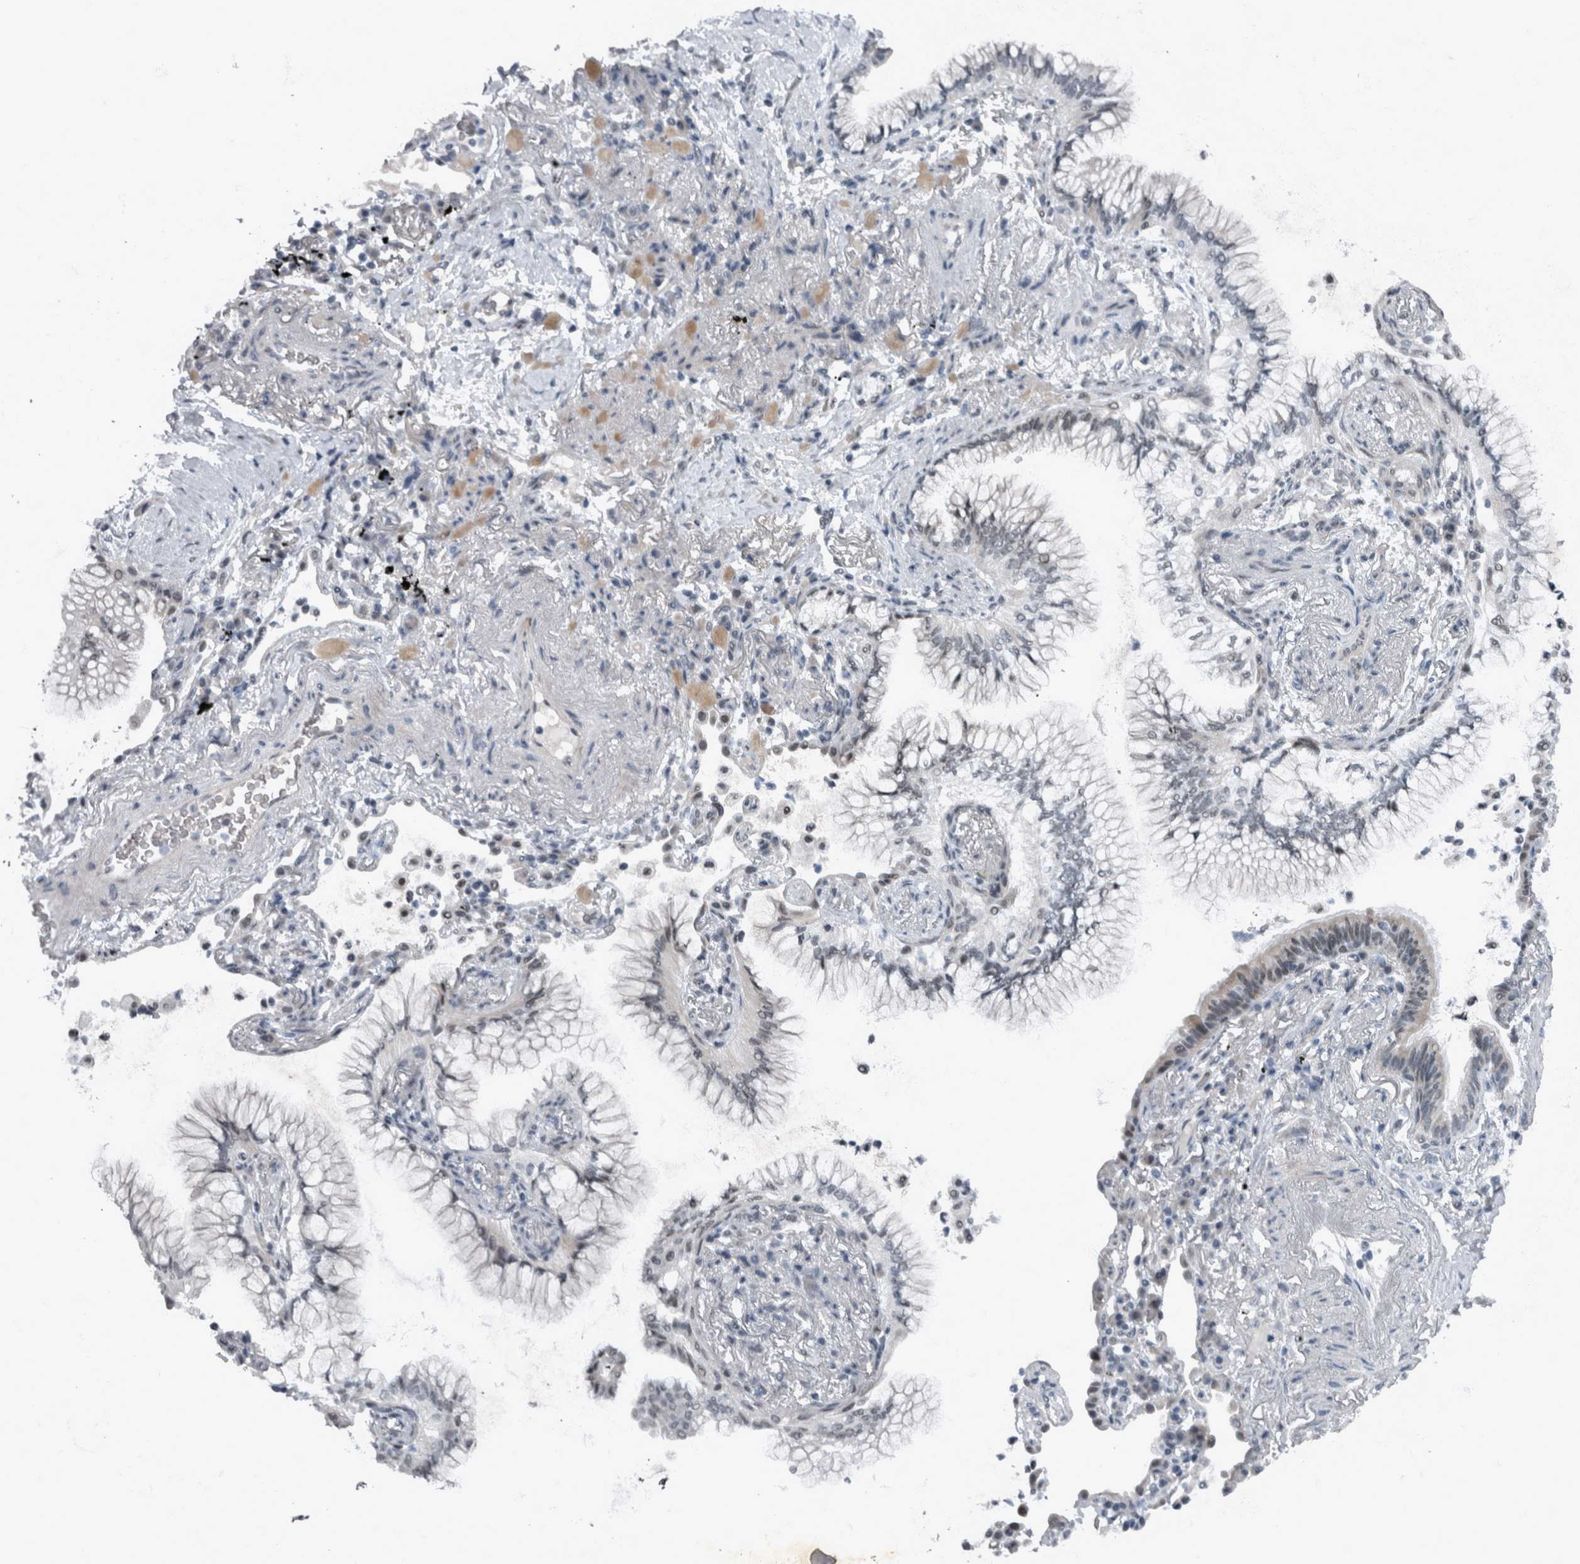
{"staining": {"intensity": "weak", "quantity": "25%-75%", "location": "nuclear"}, "tissue": "lung cancer", "cell_type": "Tumor cells", "image_type": "cancer", "snomed": [{"axis": "morphology", "description": "Adenocarcinoma, NOS"}, {"axis": "topography", "description": "Lung"}], "caption": "This is an image of IHC staining of lung cancer, which shows weak expression in the nuclear of tumor cells.", "gene": "WDR33", "patient": {"sex": "female", "age": 70}}